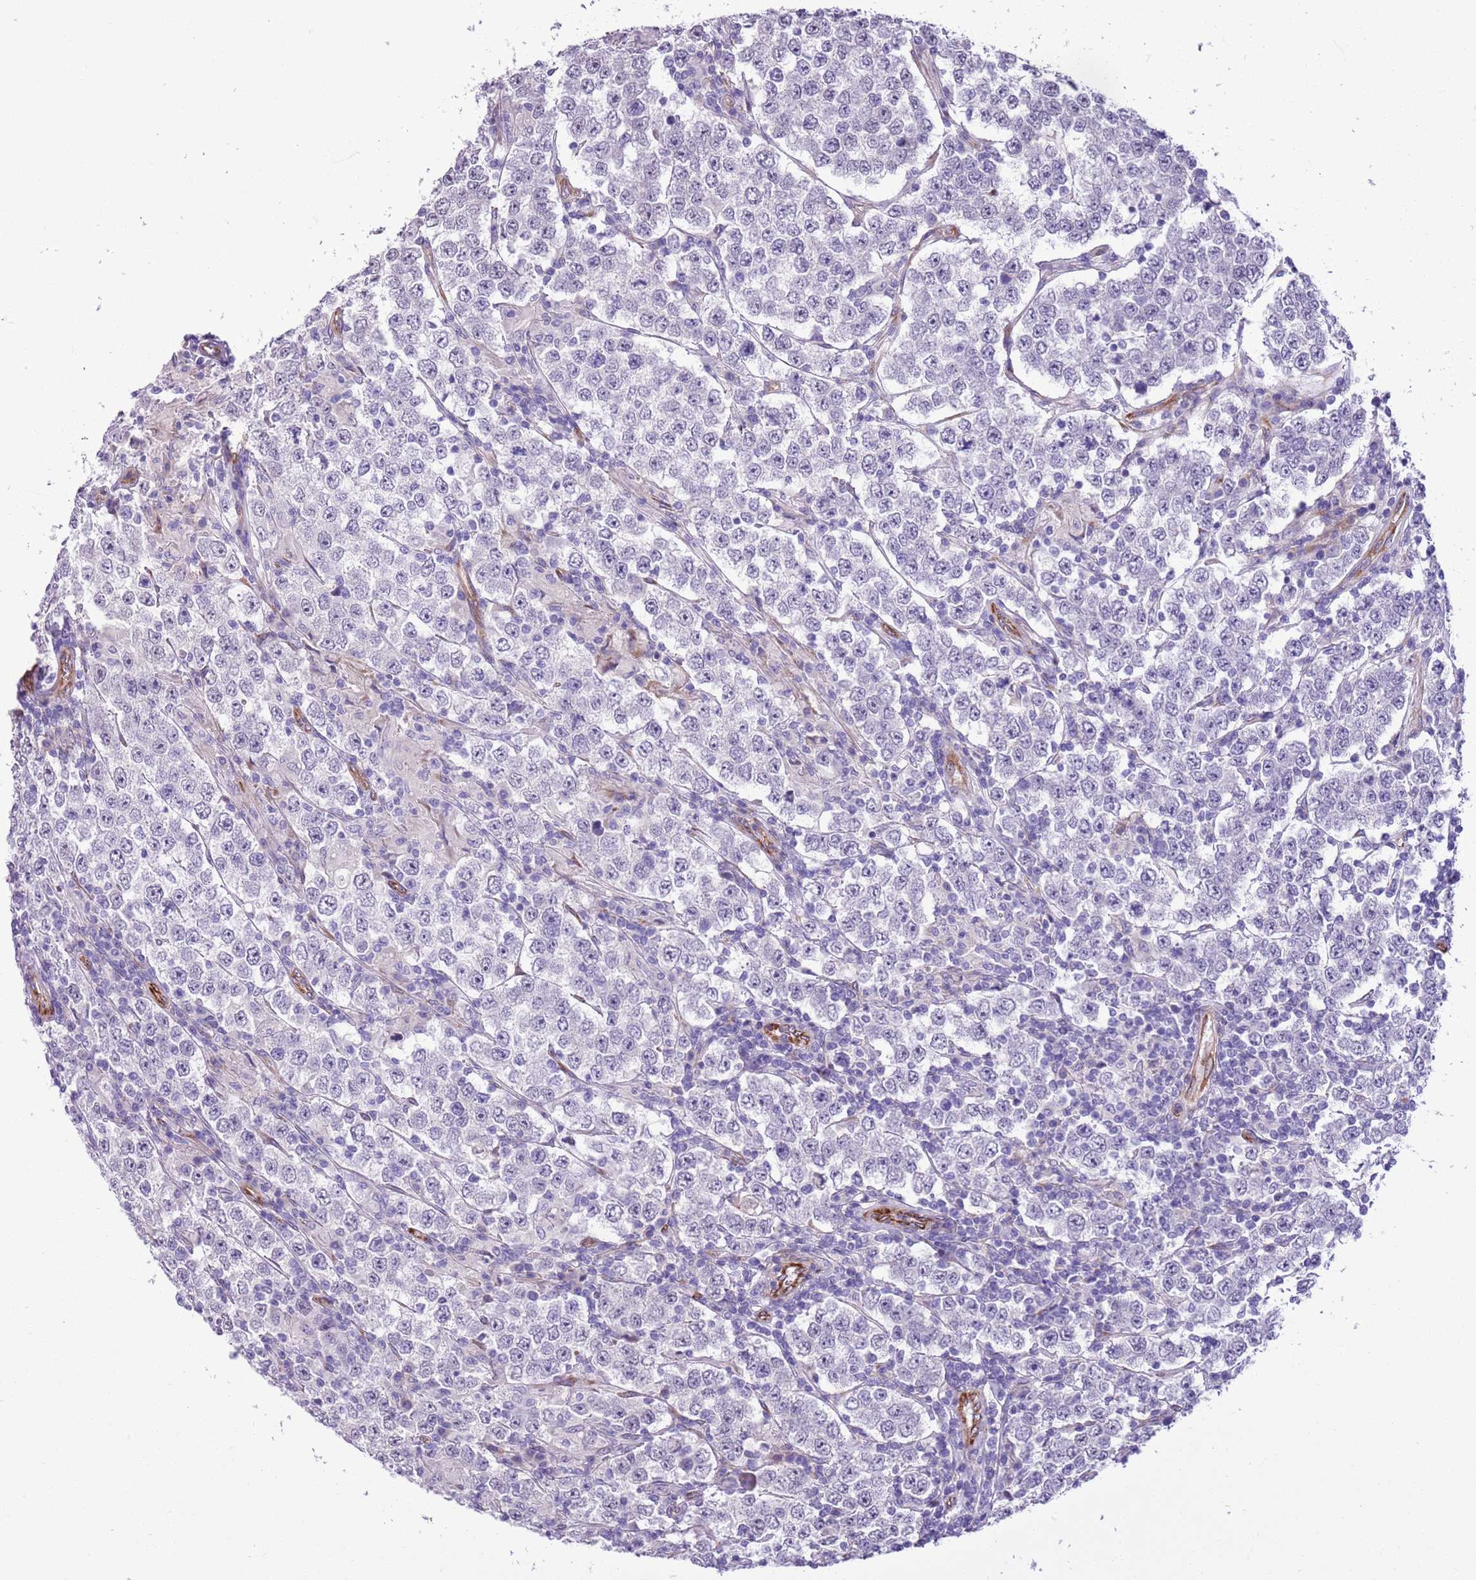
{"staining": {"intensity": "negative", "quantity": "none", "location": "none"}, "tissue": "testis cancer", "cell_type": "Tumor cells", "image_type": "cancer", "snomed": [{"axis": "morphology", "description": "Normal tissue, NOS"}, {"axis": "morphology", "description": "Urothelial carcinoma, High grade"}, {"axis": "morphology", "description": "Seminoma, NOS"}, {"axis": "morphology", "description": "Carcinoma, Embryonal, NOS"}, {"axis": "topography", "description": "Urinary bladder"}, {"axis": "topography", "description": "Testis"}], "caption": "High power microscopy image of an IHC histopathology image of testis cancer (embryonal carcinoma), revealing no significant expression in tumor cells.", "gene": "MRPL32", "patient": {"sex": "male", "age": 41}}